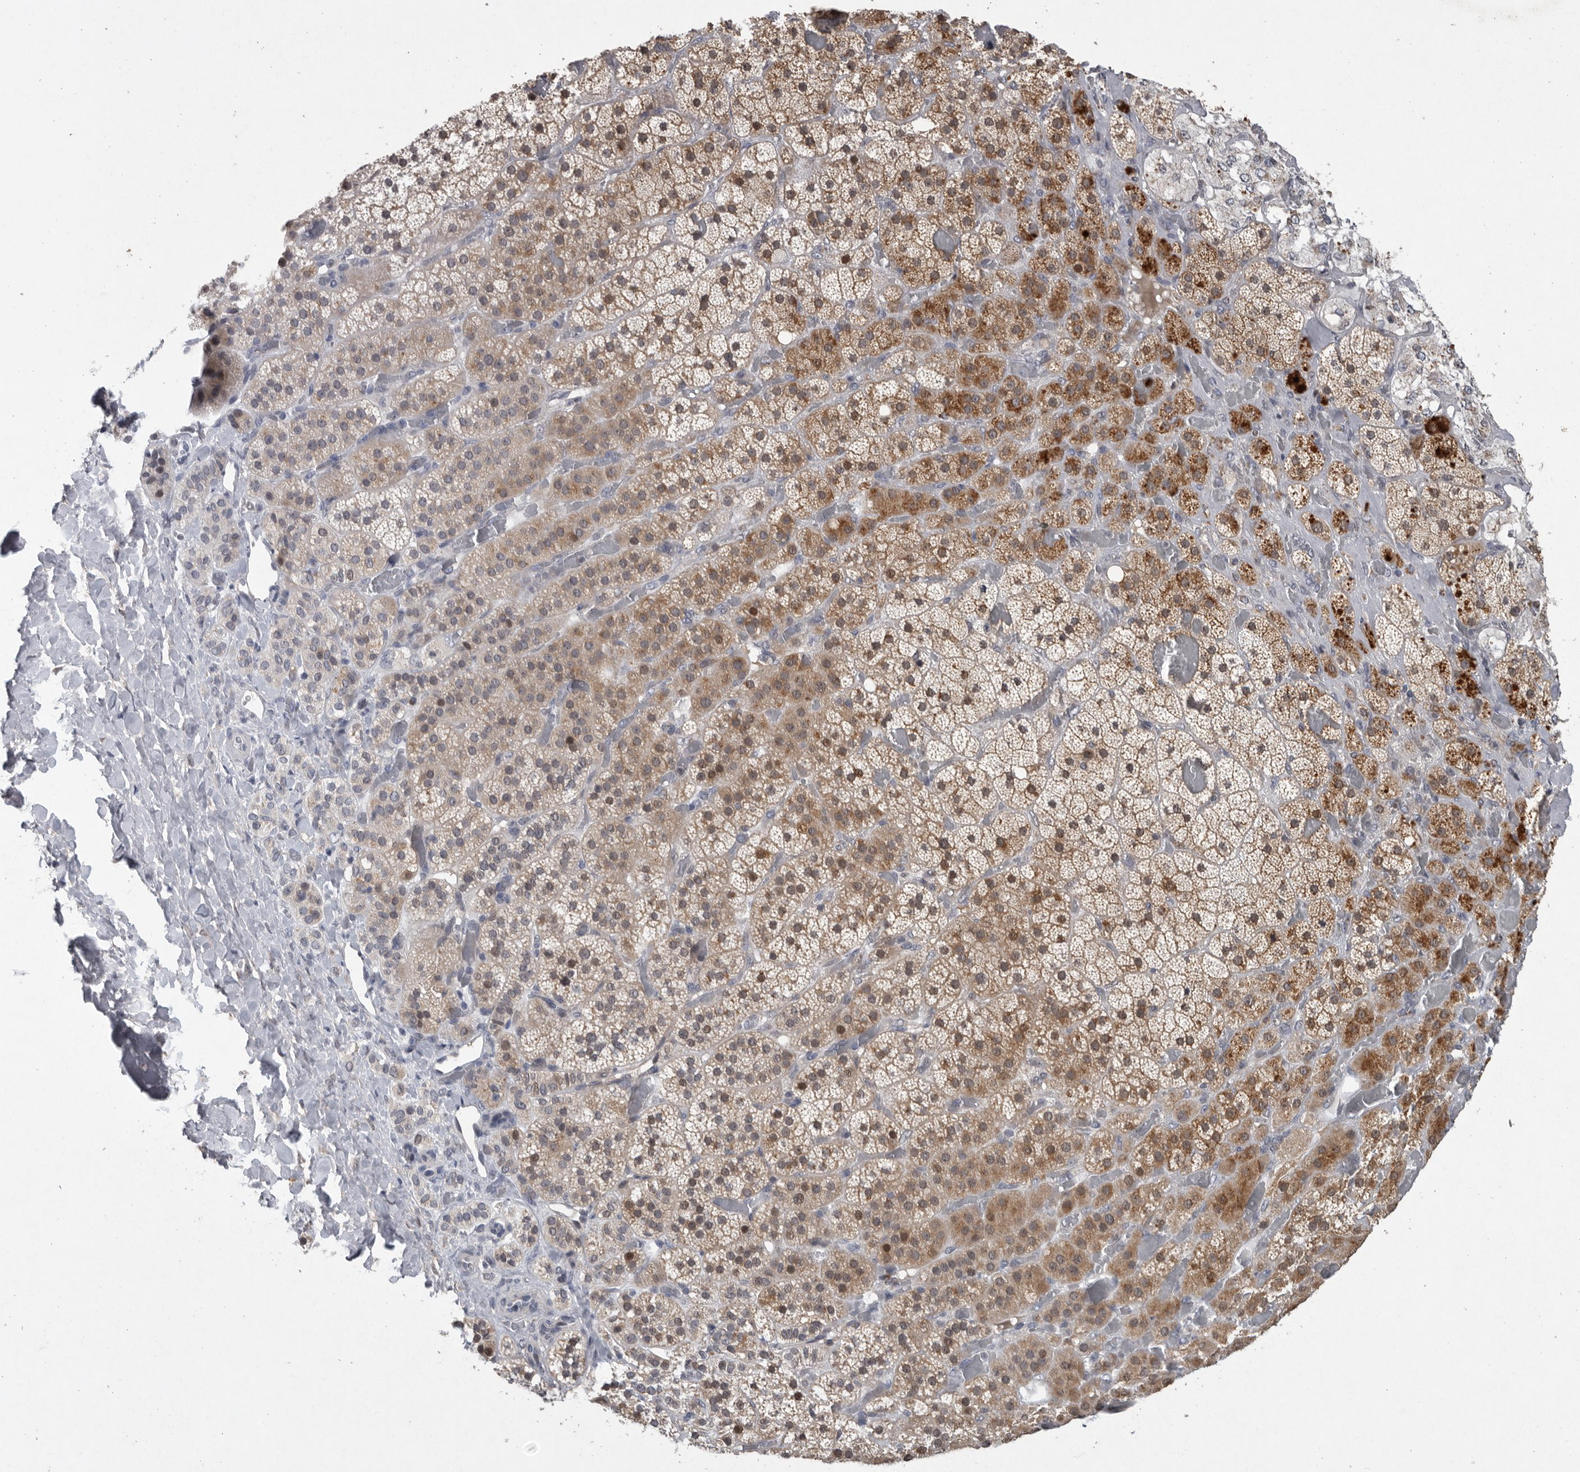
{"staining": {"intensity": "moderate", "quantity": "25%-75%", "location": "cytoplasmic/membranous,nuclear"}, "tissue": "adrenal gland", "cell_type": "Glandular cells", "image_type": "normal", "snomed": [{"axis": "morphology", "description": "Normal tissue, NOS"}, {"axis": "topography", "description": "Adrenal gland"}], "caption": "This photomicrograph exhibits immunohistochemistry (IHC) staining of benign adrenal gland, with medium moderate cytoplasmic/membranous,nuclear positivity in approximately 25%-75% of glandular cells.", "gene": "MAN2A1", "patient": {"sex": "male", "age": 57}}